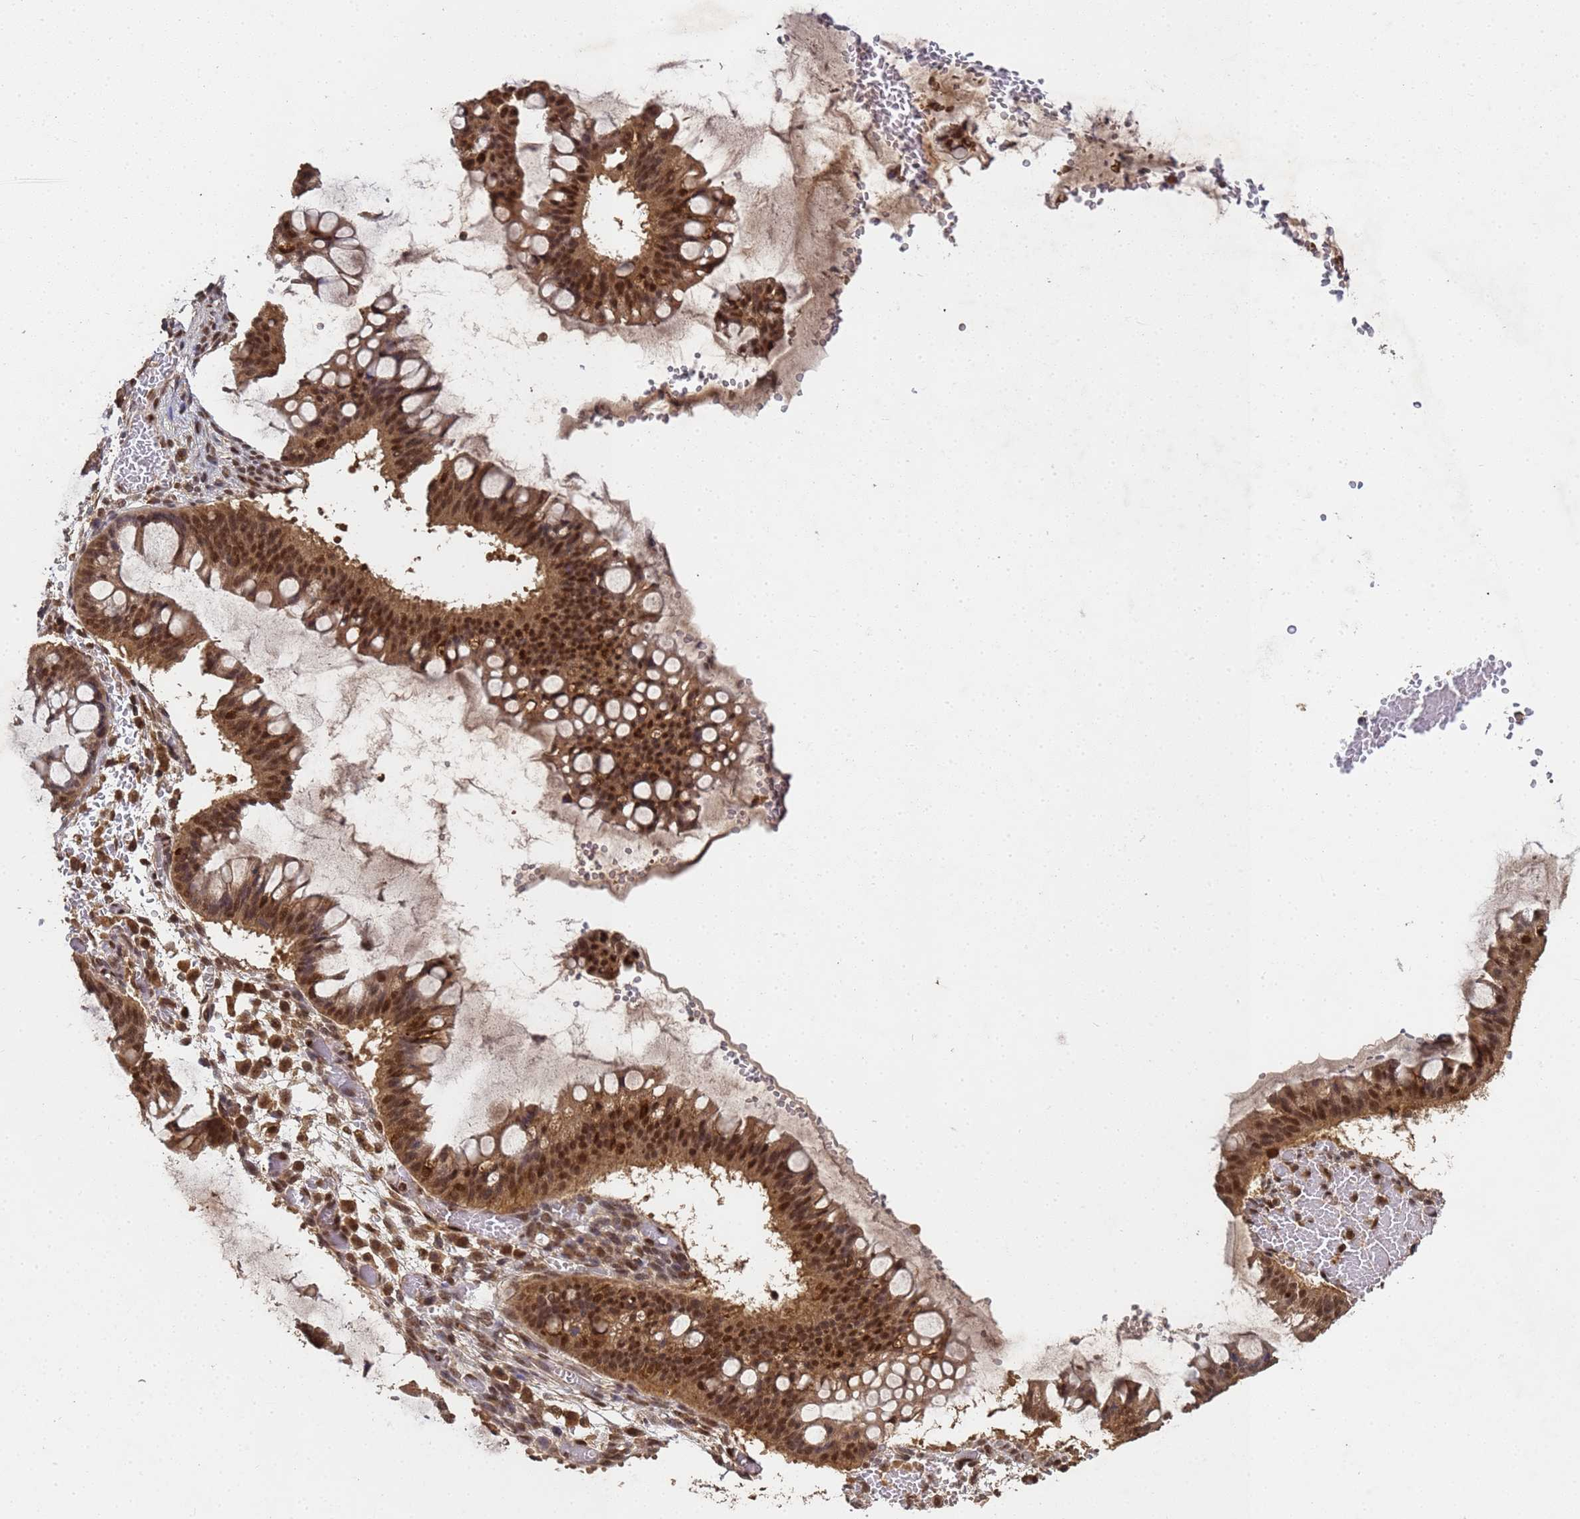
{"staining": {"intensity": "moderate", "quantity": ">75%", "location": "cytoplasmic/membranous,nuclear"}, "tissue": "ovarian cancer", "cell_type": "Tumor cells", "image_type": "cancer", "snomed": [{"axis": "morphology", "description": "Cystadenocarcinoma, mucinous, NOS"}, {"axis": "topography", "description": "Ovary"}], "caption": "Moderate cytoplasmic/membranous and nuclear staining is identified in approximately >75% of tumor cells in mucinous cystadenocarcinoma (ovarian). The staining is performed using DAB brown chromogen to label protein expression. The nuclei are counter-stained blue using hematoxylin.", "gene": "SECISBP2", "patient": {"sex": "female", "age": 73}}